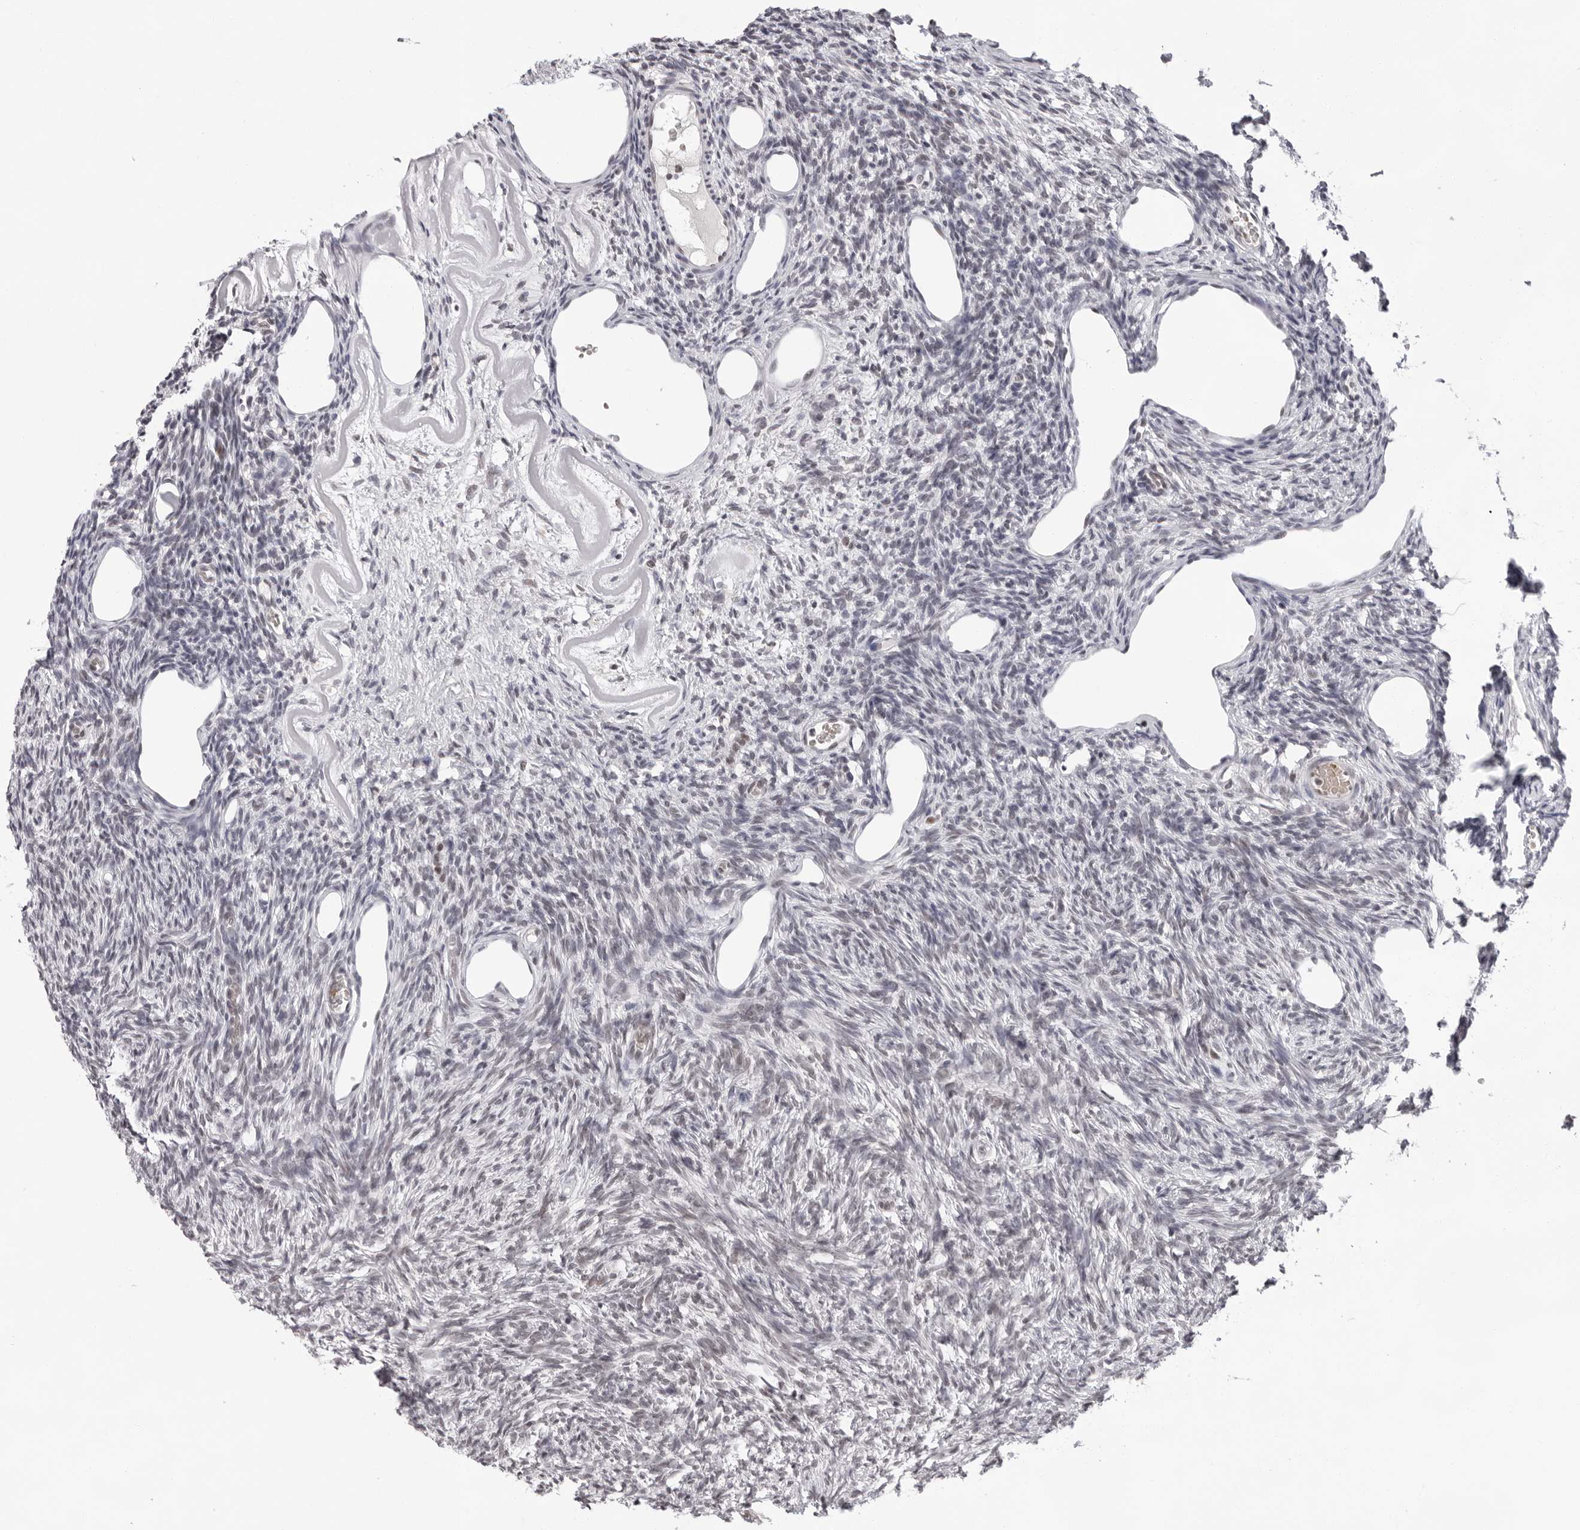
{"staining": {"intensity": "negative", "quantity": "none", "location": "none"}, "tissue": "ovary", "cell_type": "Ovarian stroma cells", "image_type": "normal", "snomed": [{"axis": "morphology", "description": "Normal tissue, NOS"}, {"axis": "topography", "description": "Ovary"}], "caption": "The IHC photomicrograph has no significant positivity in ovarian stroma cells of ovary. Nuclei are stained in blue.", "gene": "USP1", "patient": {"sex": "female", "age": 33}}